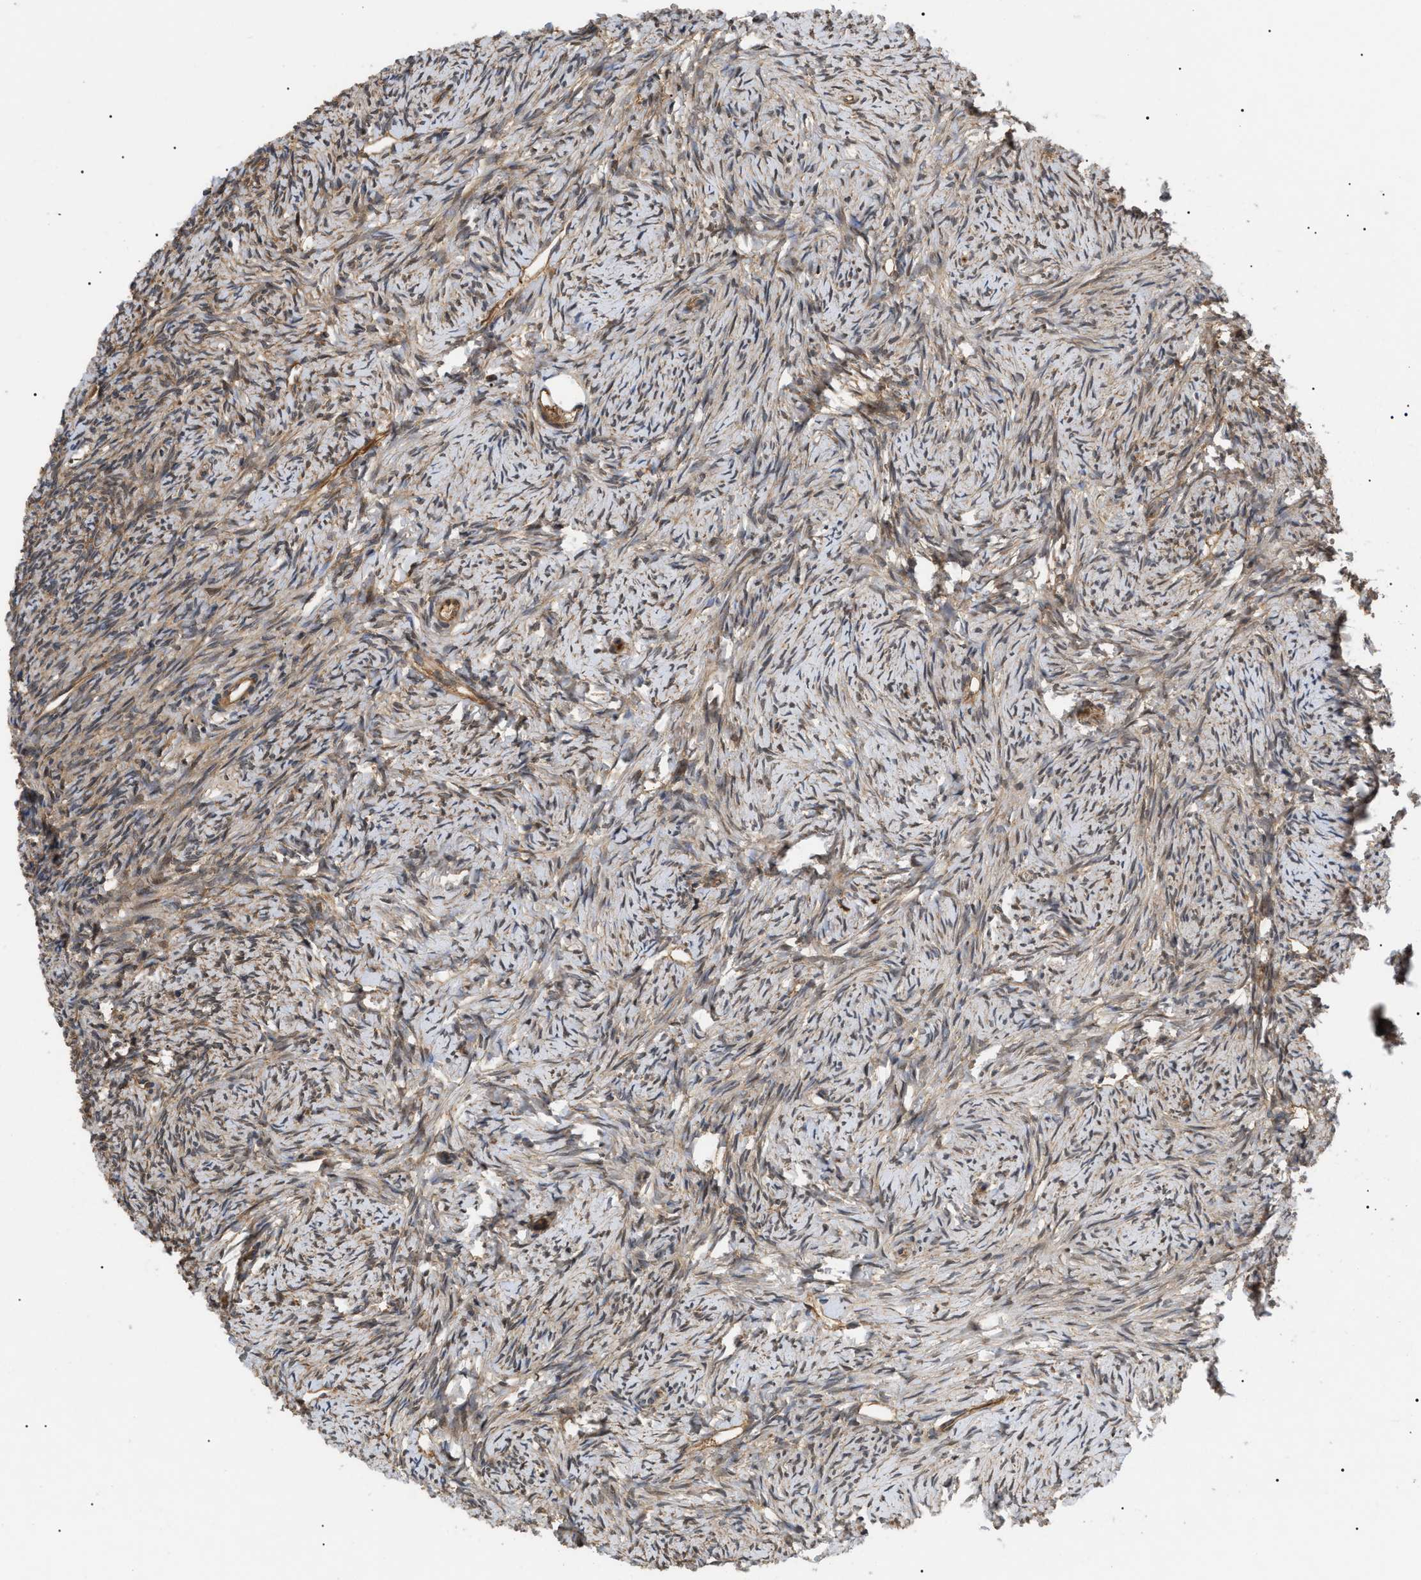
{"staining": {"intensity": "moderate", "quantity": ">75%", "location": "cytoplasmic/membranous"}, "tissue": "ovary", "cell_type": "Follicle cells", "image_type": "normal", "snomed": [{"axis": "morphology", "description": "Normal tissue, NOS"}, {"axis": "topography", "description": "Ovary"}], "caption": "Moderate cytoplasmic/membranous positivity is seen in about >75% of follicle cells in normal ovary.", "gene": "ASTL", "patient": {"sex": "female", "age": 33}}